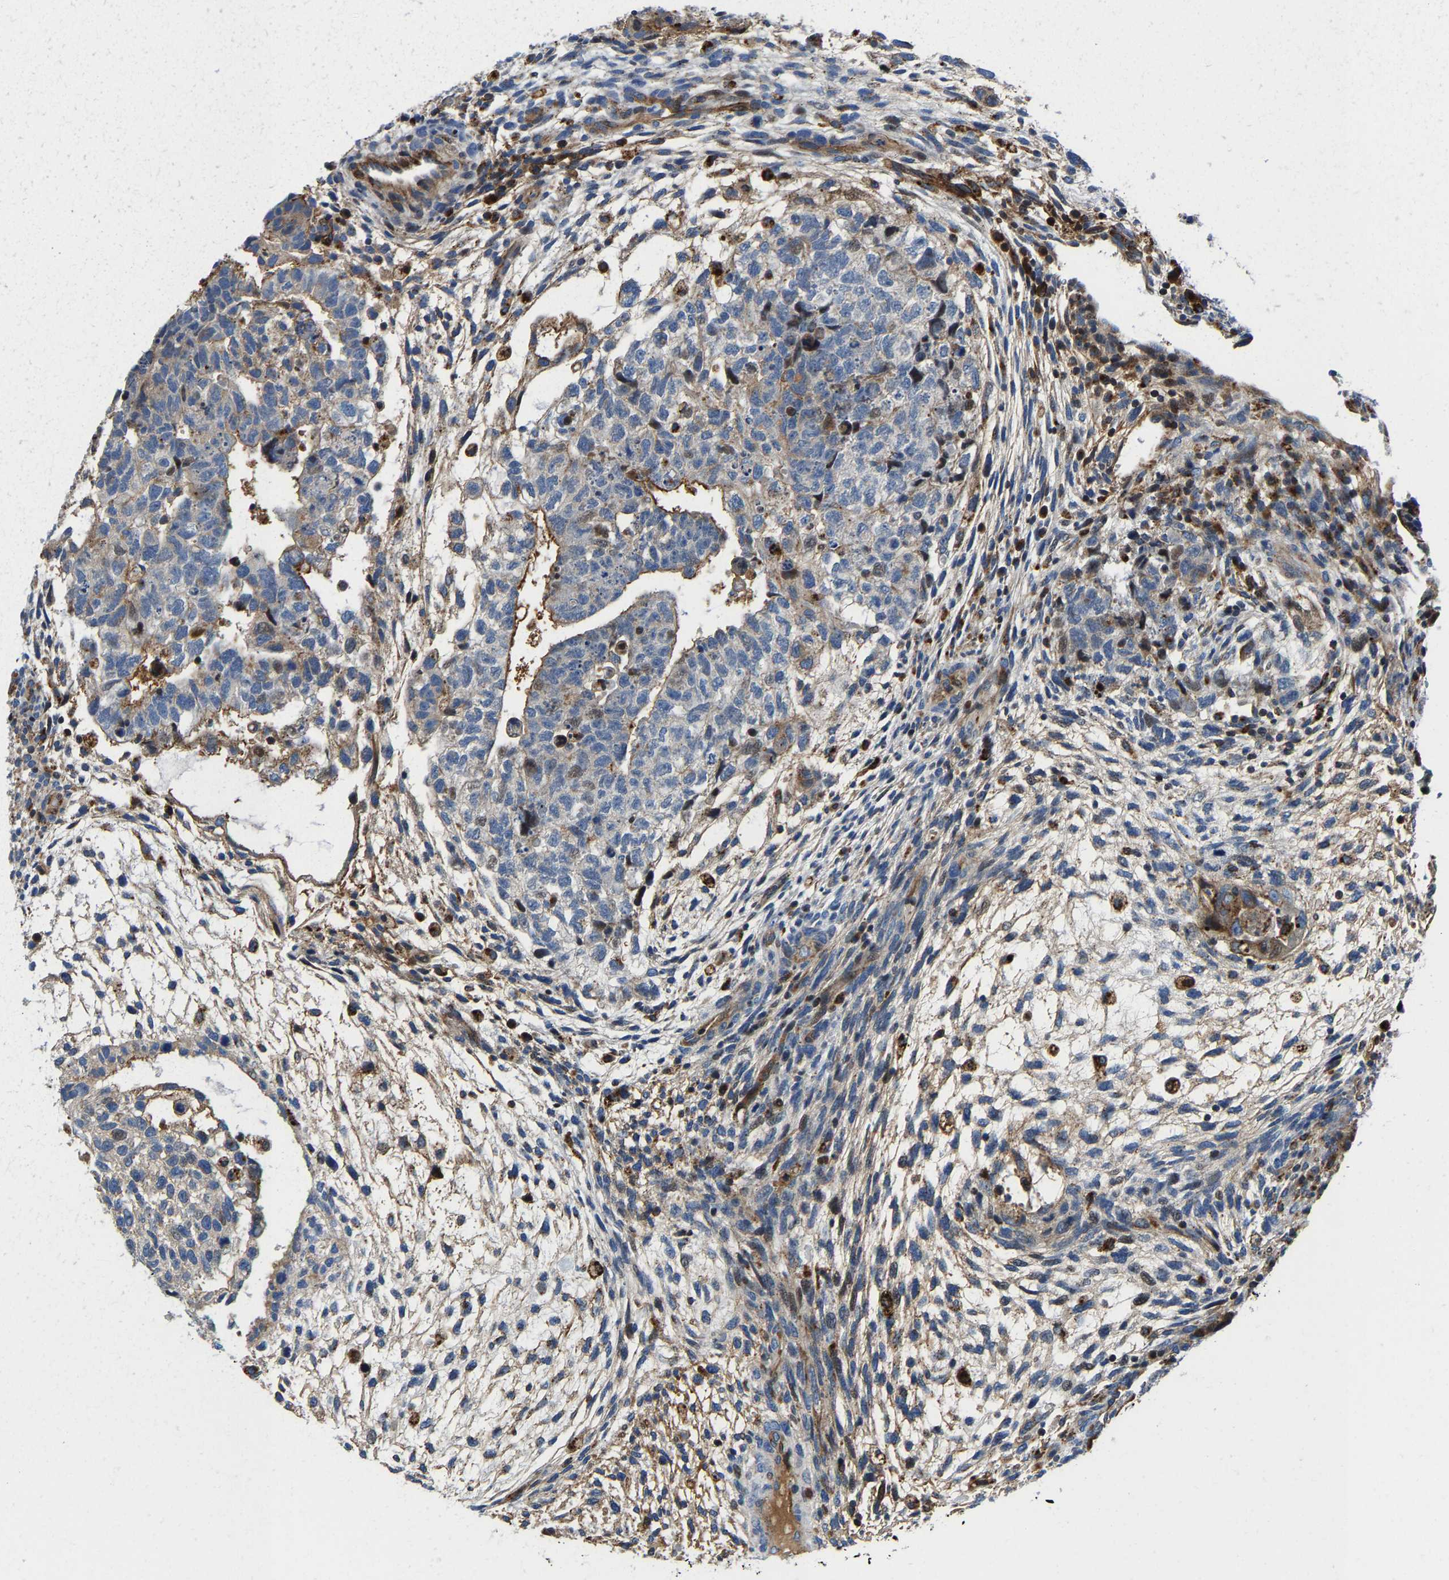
{"staining": {"intensity": "negative", "quantity": "none", "location": "none"}, "tissue": "testis cancer", "cell_type": "Tumor cells", "image_type": "cancer", "snomed": [{"axis": "morphology", "description": "Carcinoma, Embryonal, NOS"}, {"axis": "topography", "description": "Testis"}], "caption": "Immunohistochemistry (IHC) photomicrograph of neoplastic tissue: embryonal carcinoma (testis) stained with DAB exhibits no significant protein staining in tumor cells.", "gene": "DPP7", "patient": {"sex": "male", "age": 36}}